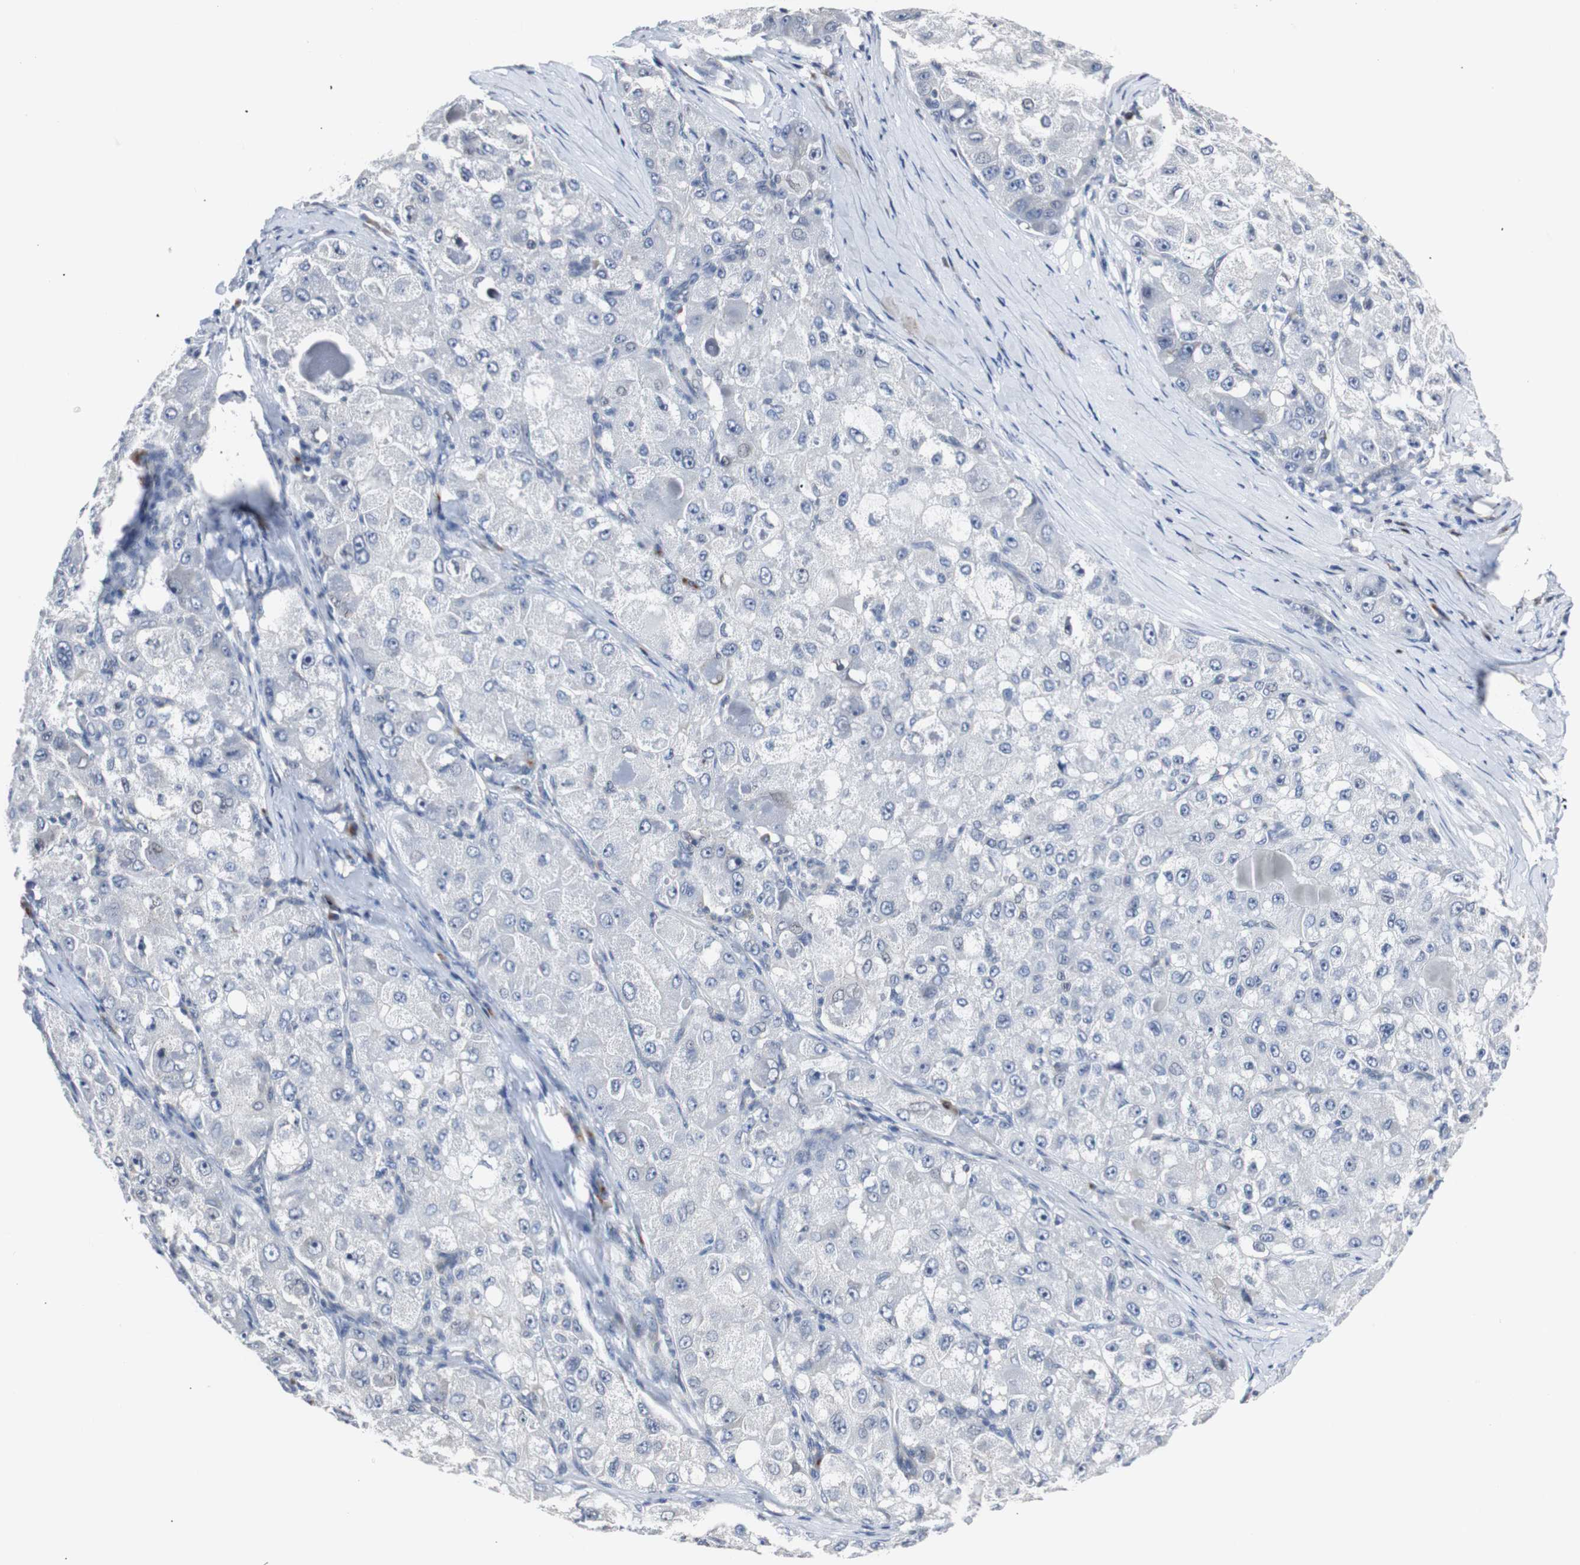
{"staining": {"intensity": "negative", "quantity": "none", "location": "none"}, "tissue": "liver cancer", "cell_type": "Tumor cells", "image_type": "cancer", "snomed": [{"axis": "morphology", "description": "Carcinoma, Hepatocellular, NOS"}, {"axis": "topography", "description": "Liver"}], "caption": "Protein analysis of liver cancer exhibits no significant staining in tumor cells.", "gene": "SOX30", "patient": {"sex": "male", "age": 80}}